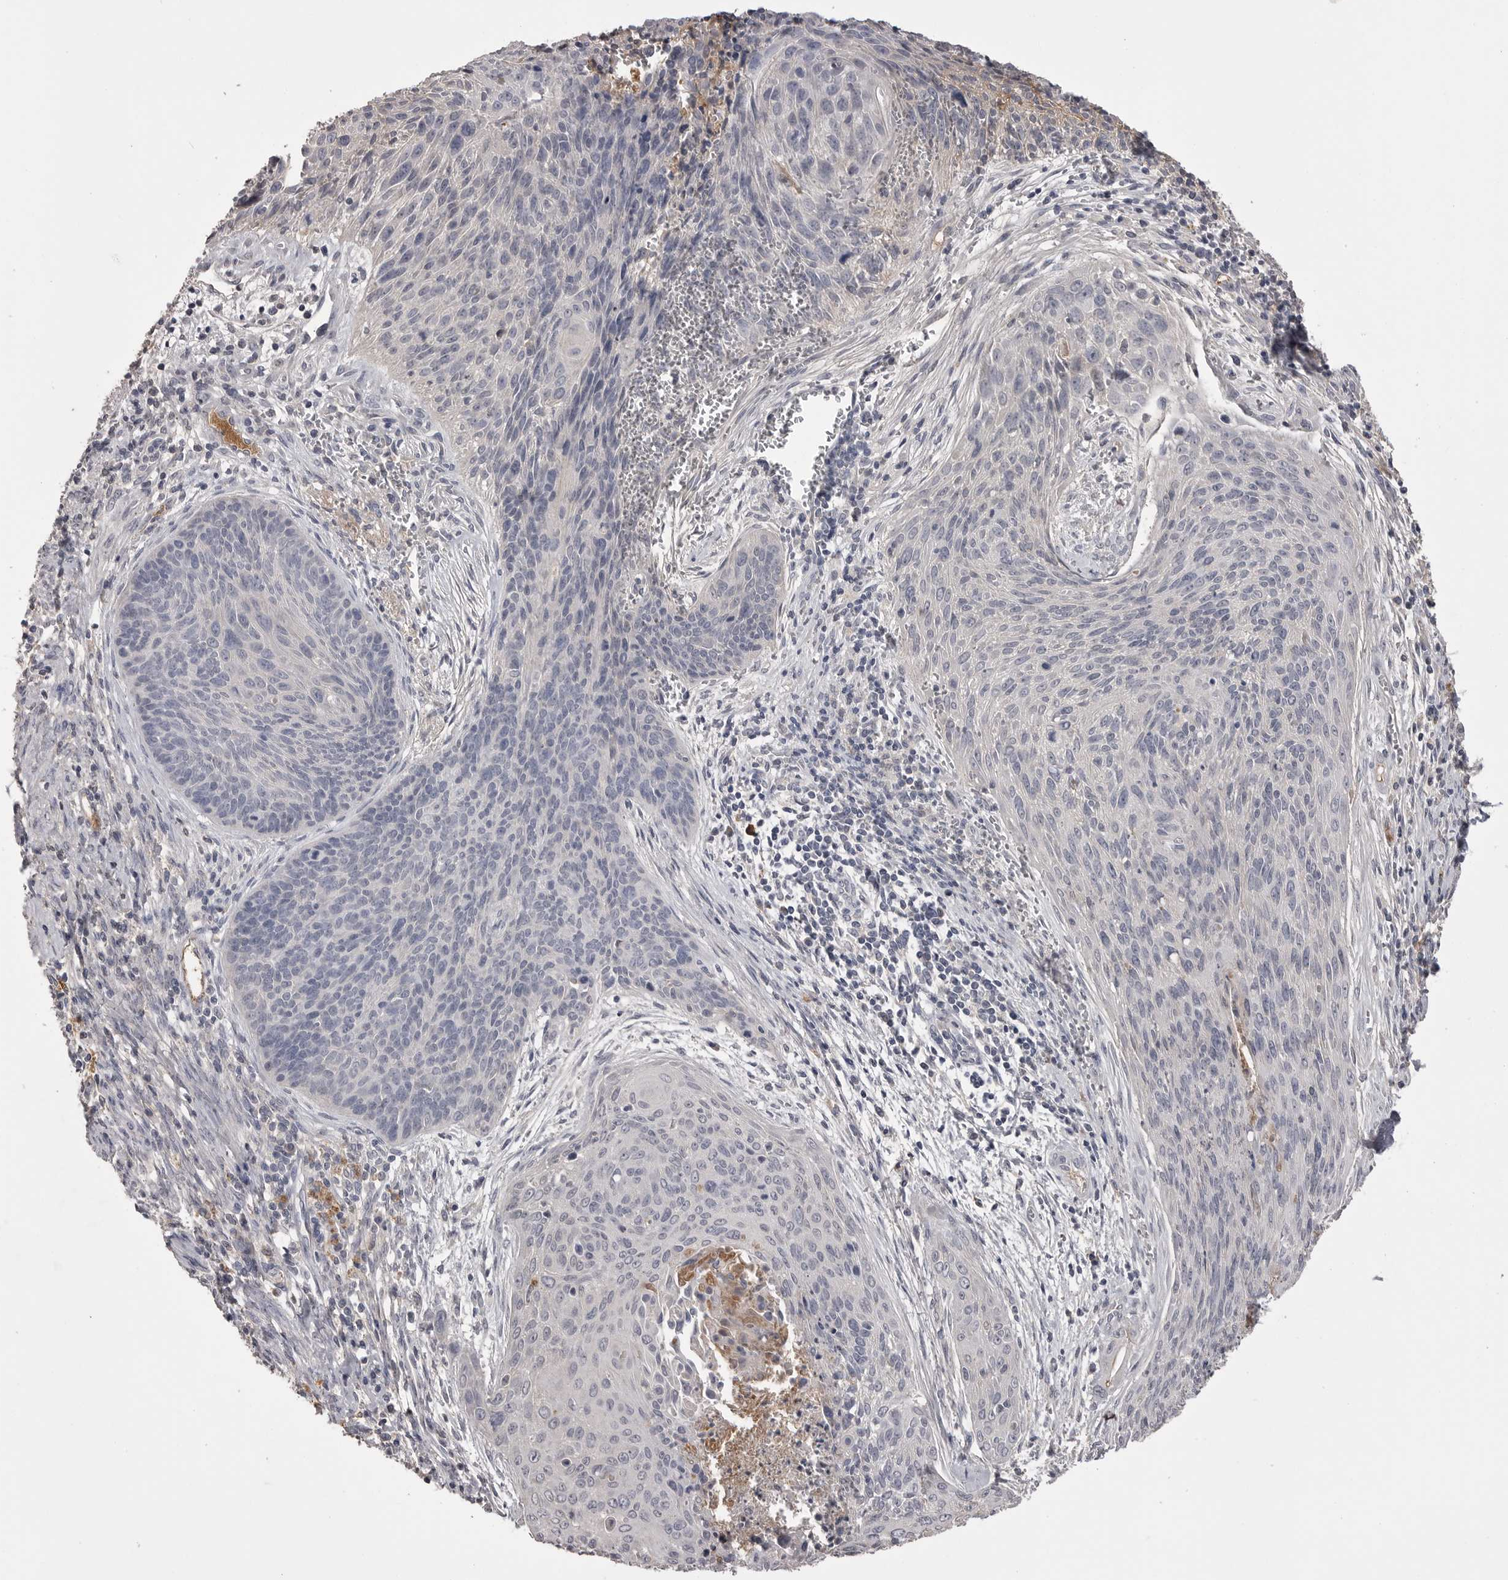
{"staining": {"intensity": "negative", "quantity": "none", "location": "none"}, "tissue": "cervical cancer", "cell_type": "Tumor cells", "image_type": "cancer", "snomed": [{"axis": "morphology", "description": "Squamous cell carcinoma, NOS"}, {"axis": "topography", "description": "Cervix"}], "caption": "Protein analysis of squamous cell carcinoma (cervical) shows no significant expression in tumor cells.", "gene": "AHSG", "patient": {"sex": "female", "age": 55}}